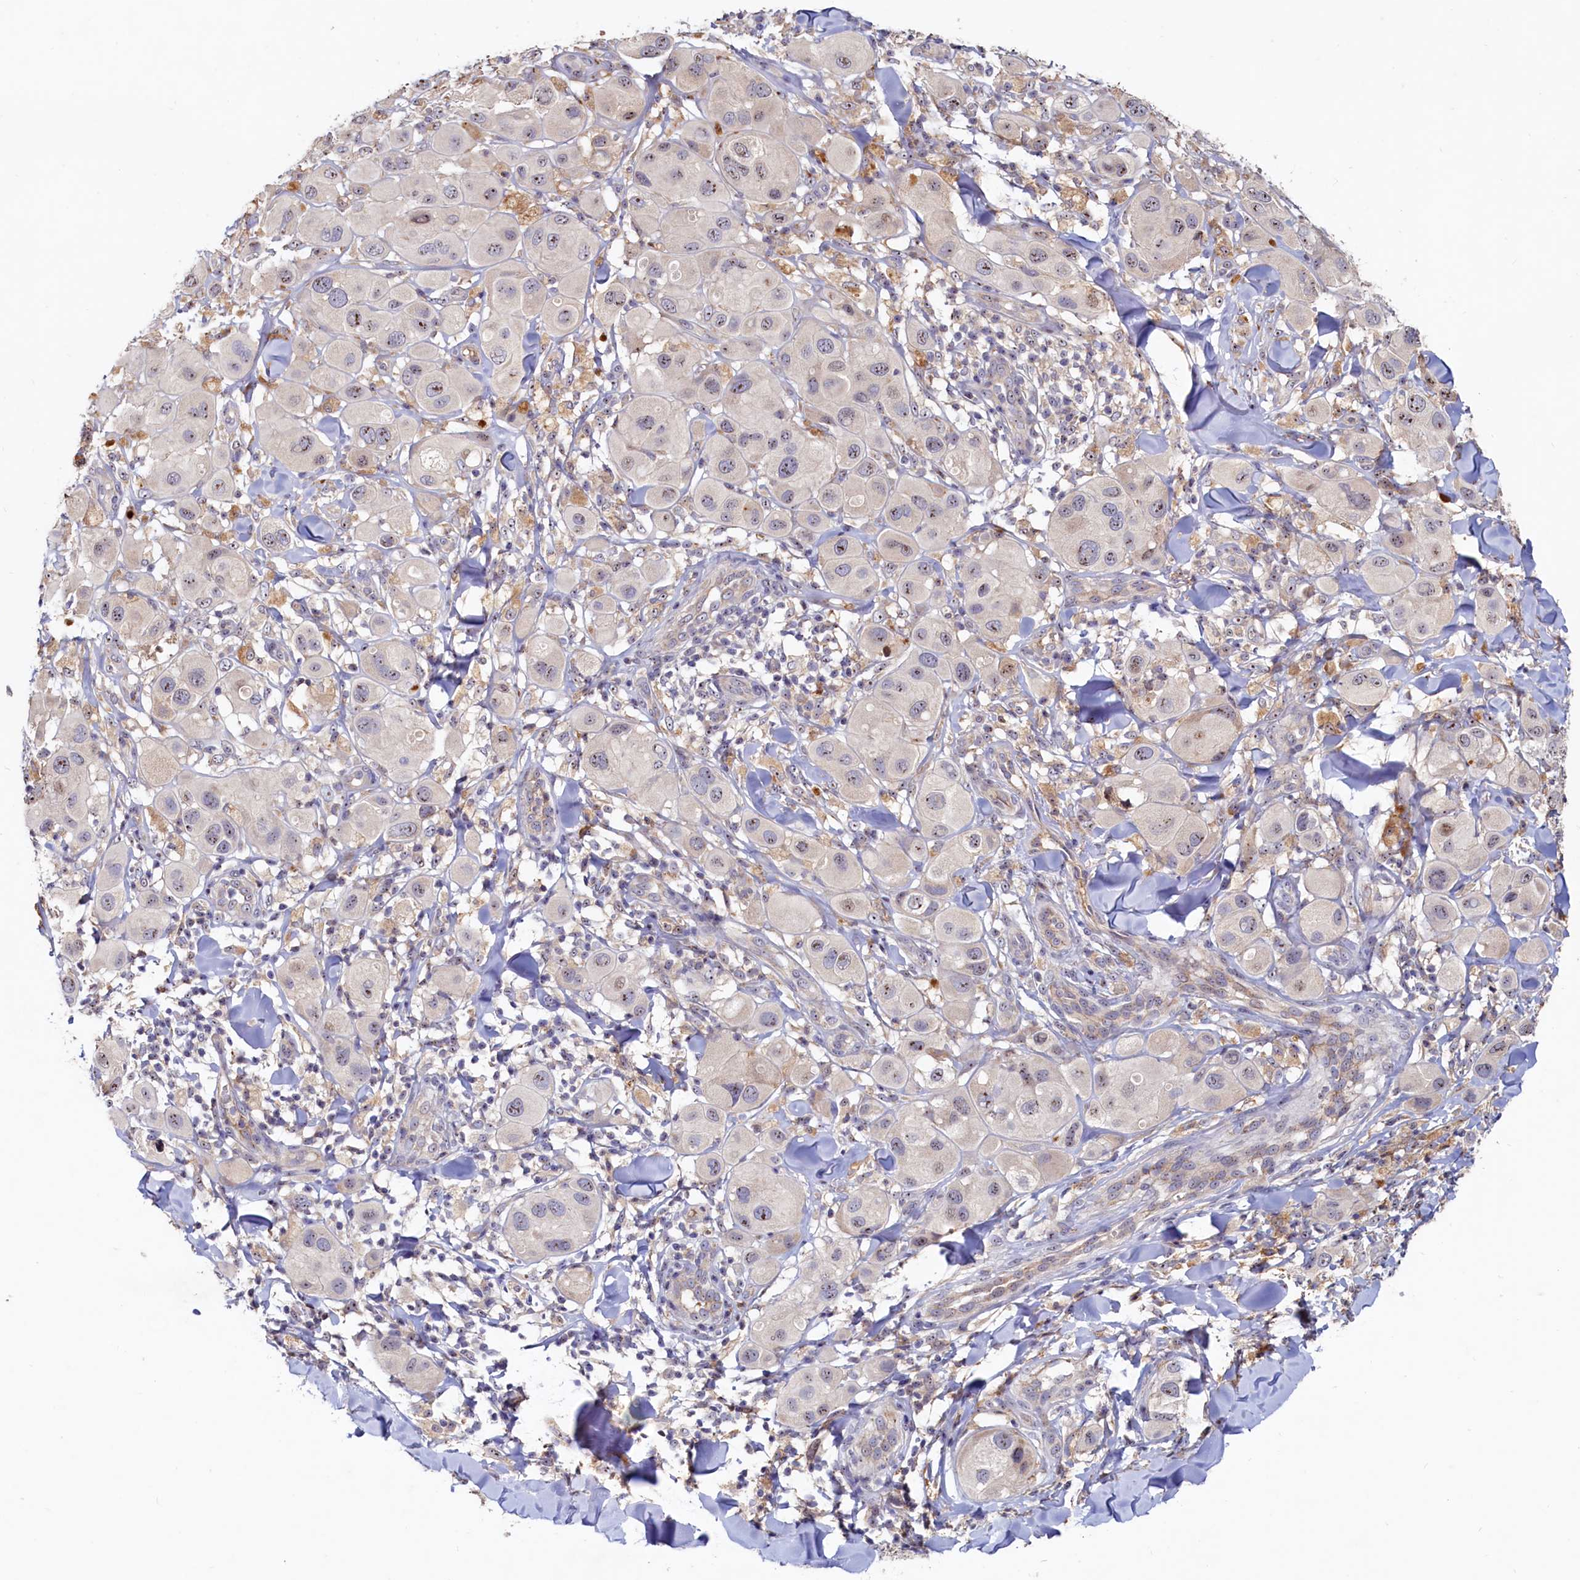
{"staining": {"intensity": "moderate", "quantity": "25%-75%", "location": "nuclear"}, "tissue": "melanoma", "cell_type": "Tumor cells", "image_type": "cancer", "snomed": [{"axis": "morphology", "description": "Malignant melanoma, Metastatic site"}, {"axis": "topography", "description": "Skin"}], "caption": "DAB (3,3'-diaminobenzidine) immunohistochemical staining of human malignant melanoma (metastatic site) demonstrates moderate nuclear protein positivity in approximately 25%-75% of tumor cells.", "gene": "RGS7BP", "patient": {"sex": "male", "age": 41}}